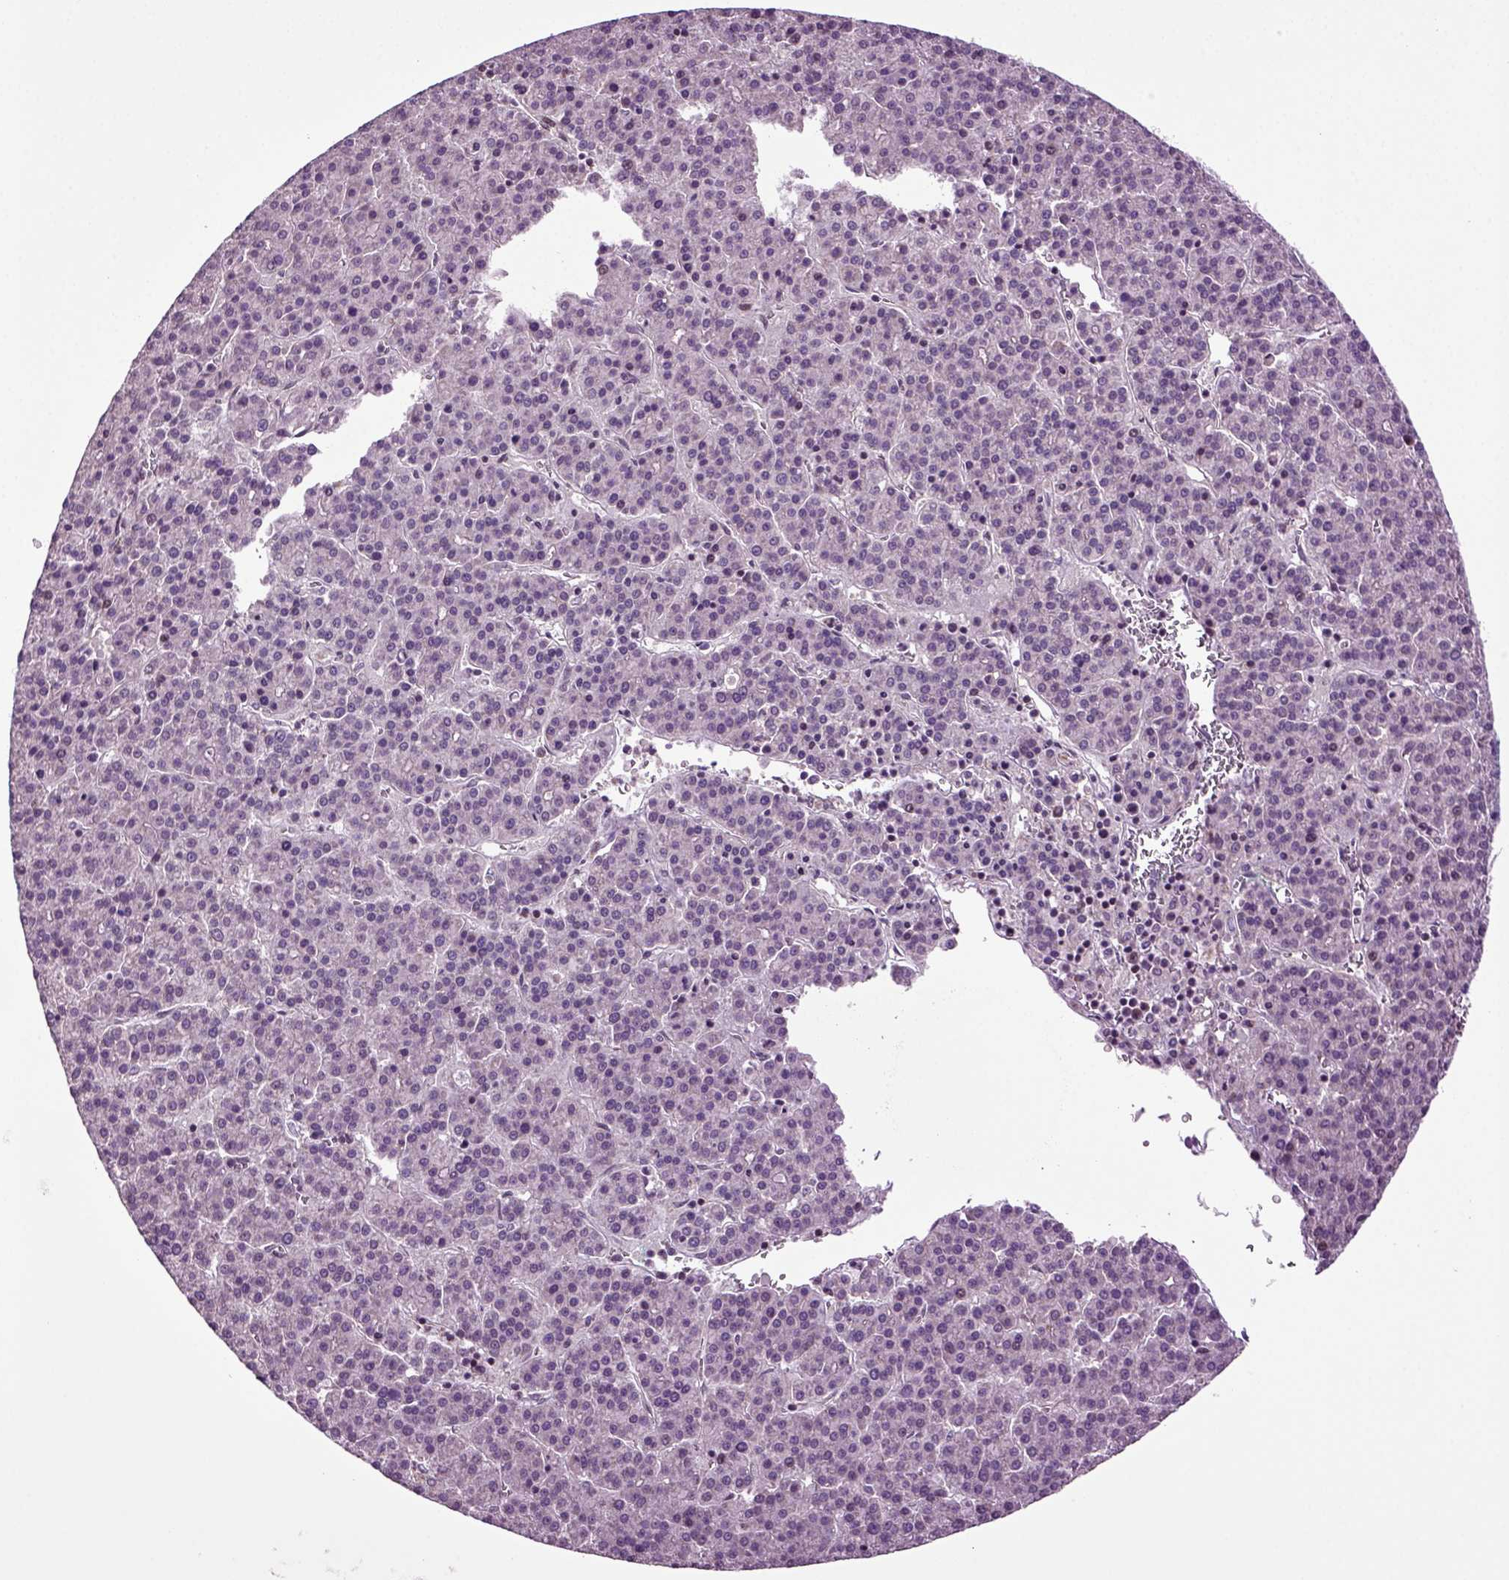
{"staining": {"intensity": "negative", "quantity": "none", "location": "none"}, "tissue": "liver cancer", "cell_type": "Tumor cells", "image_type": "cancer", "snomed": [{"axis": "morphology", "description": "Carcinoma, Hepatocellular, NOS"}, {"axis": "topography", "description": "Liver"}], "caption": "The immunohistochemistry micrograph has no significant staining in tumor cells of hepatocellular carcinoma (liver) tissue. (Stains: DAB (3,3'-diaminobenzidine) immunohistochemistry (IHC) with hematoxylin counter stain, Microscopy: brightfield microscopy at high magnification).", "gene": "HAGHL", "patient": {"sex": "female", "age": 58}}